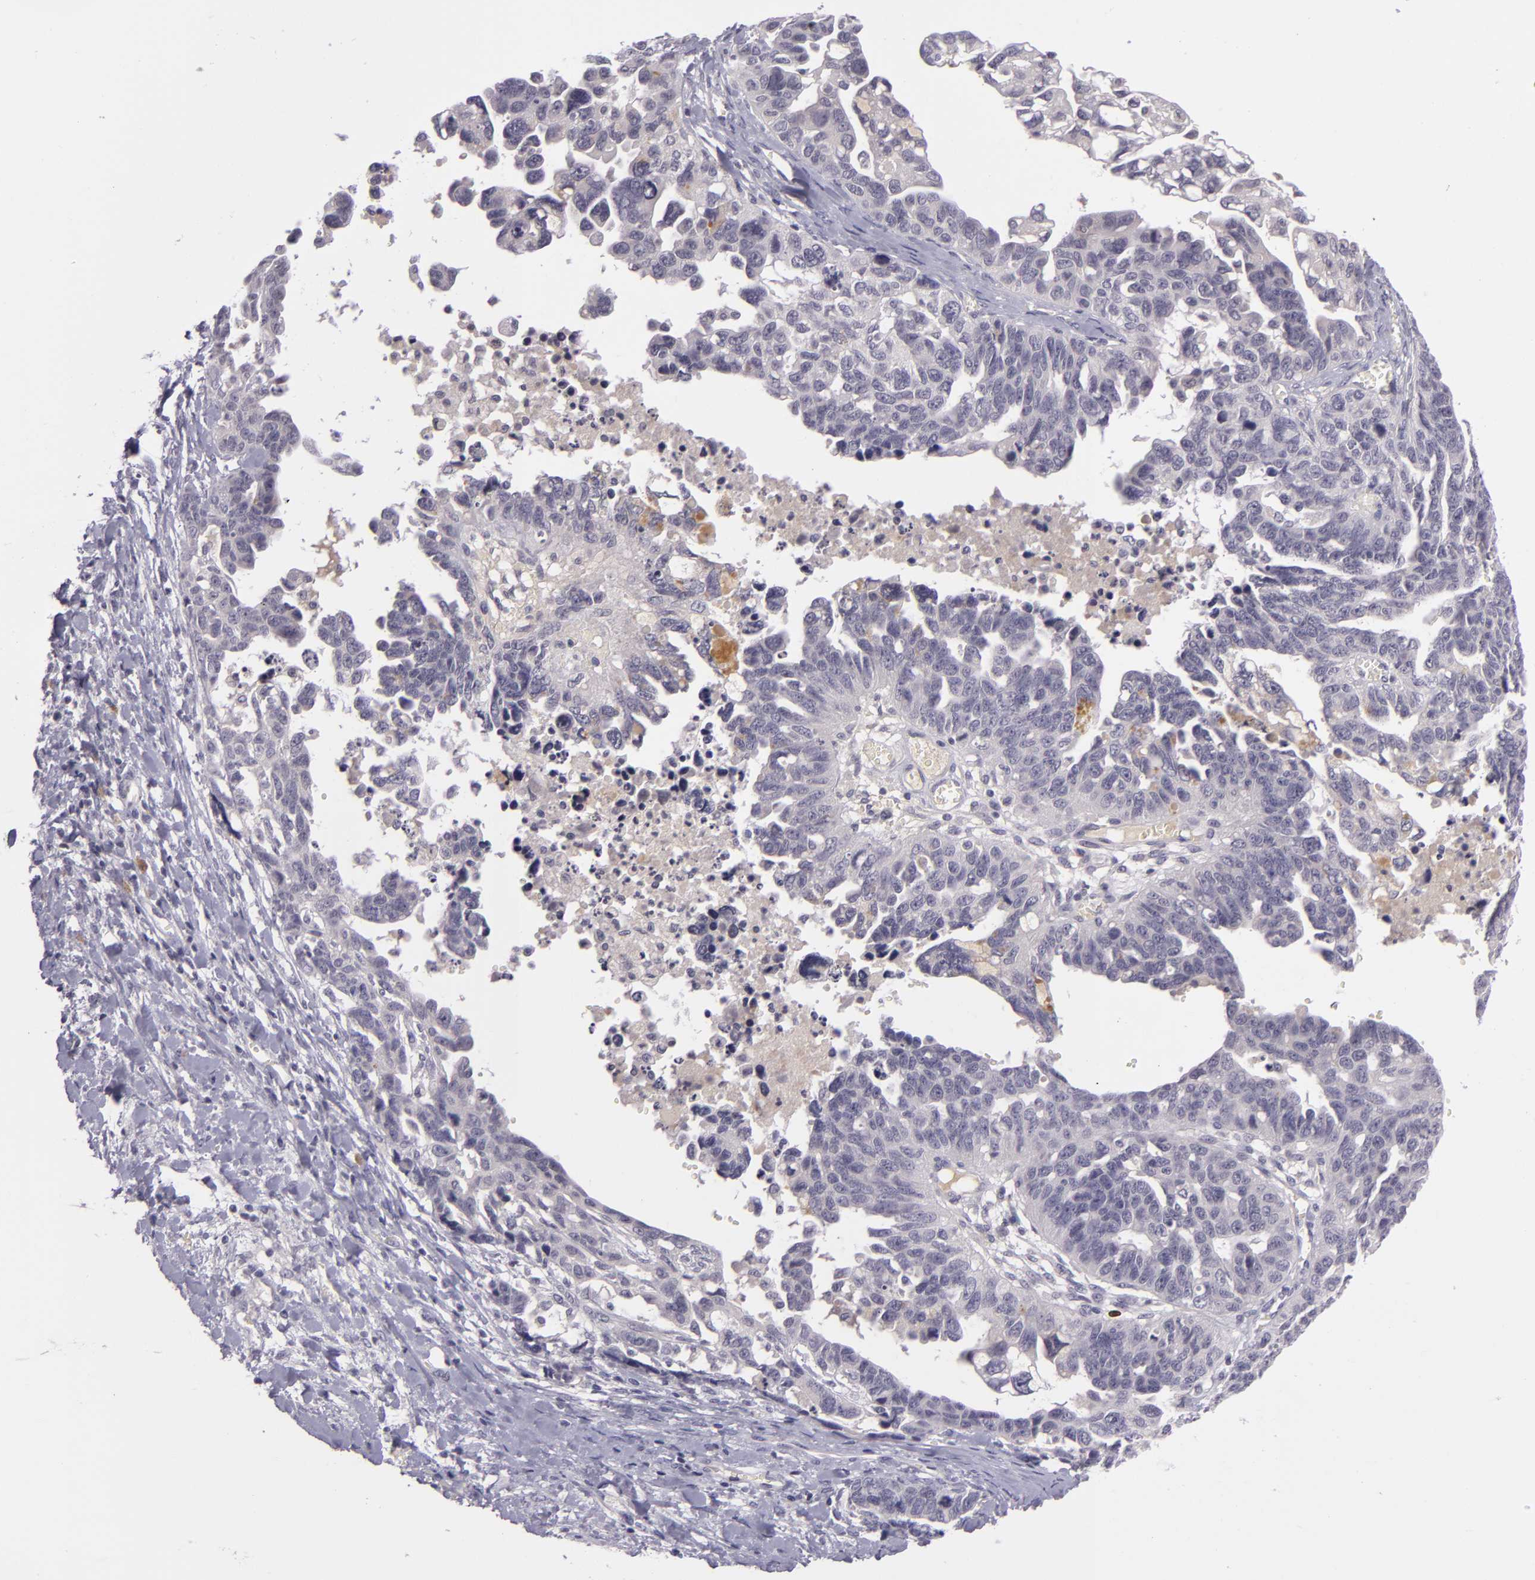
{"staining": {"intensity": "negative", "quantity": "none", "location": "none"}, "tissue": "ovarian cancer", "cell_type": "Tumor cells", "image_type": "cancer", "snomed": [{"axis": "morphology", "description": "Cystadenocarcinoma, serous, NOS"}, {"axis": "topography", "description": "Ovary"}], "caption": "Immunohistochemistry (IHC) of ovarian cancer (serous cystadenocarcinoma) displays no expression in tumor cells.", "gene": "DAG1", "patient": {"sex": "female", "age": 69}}